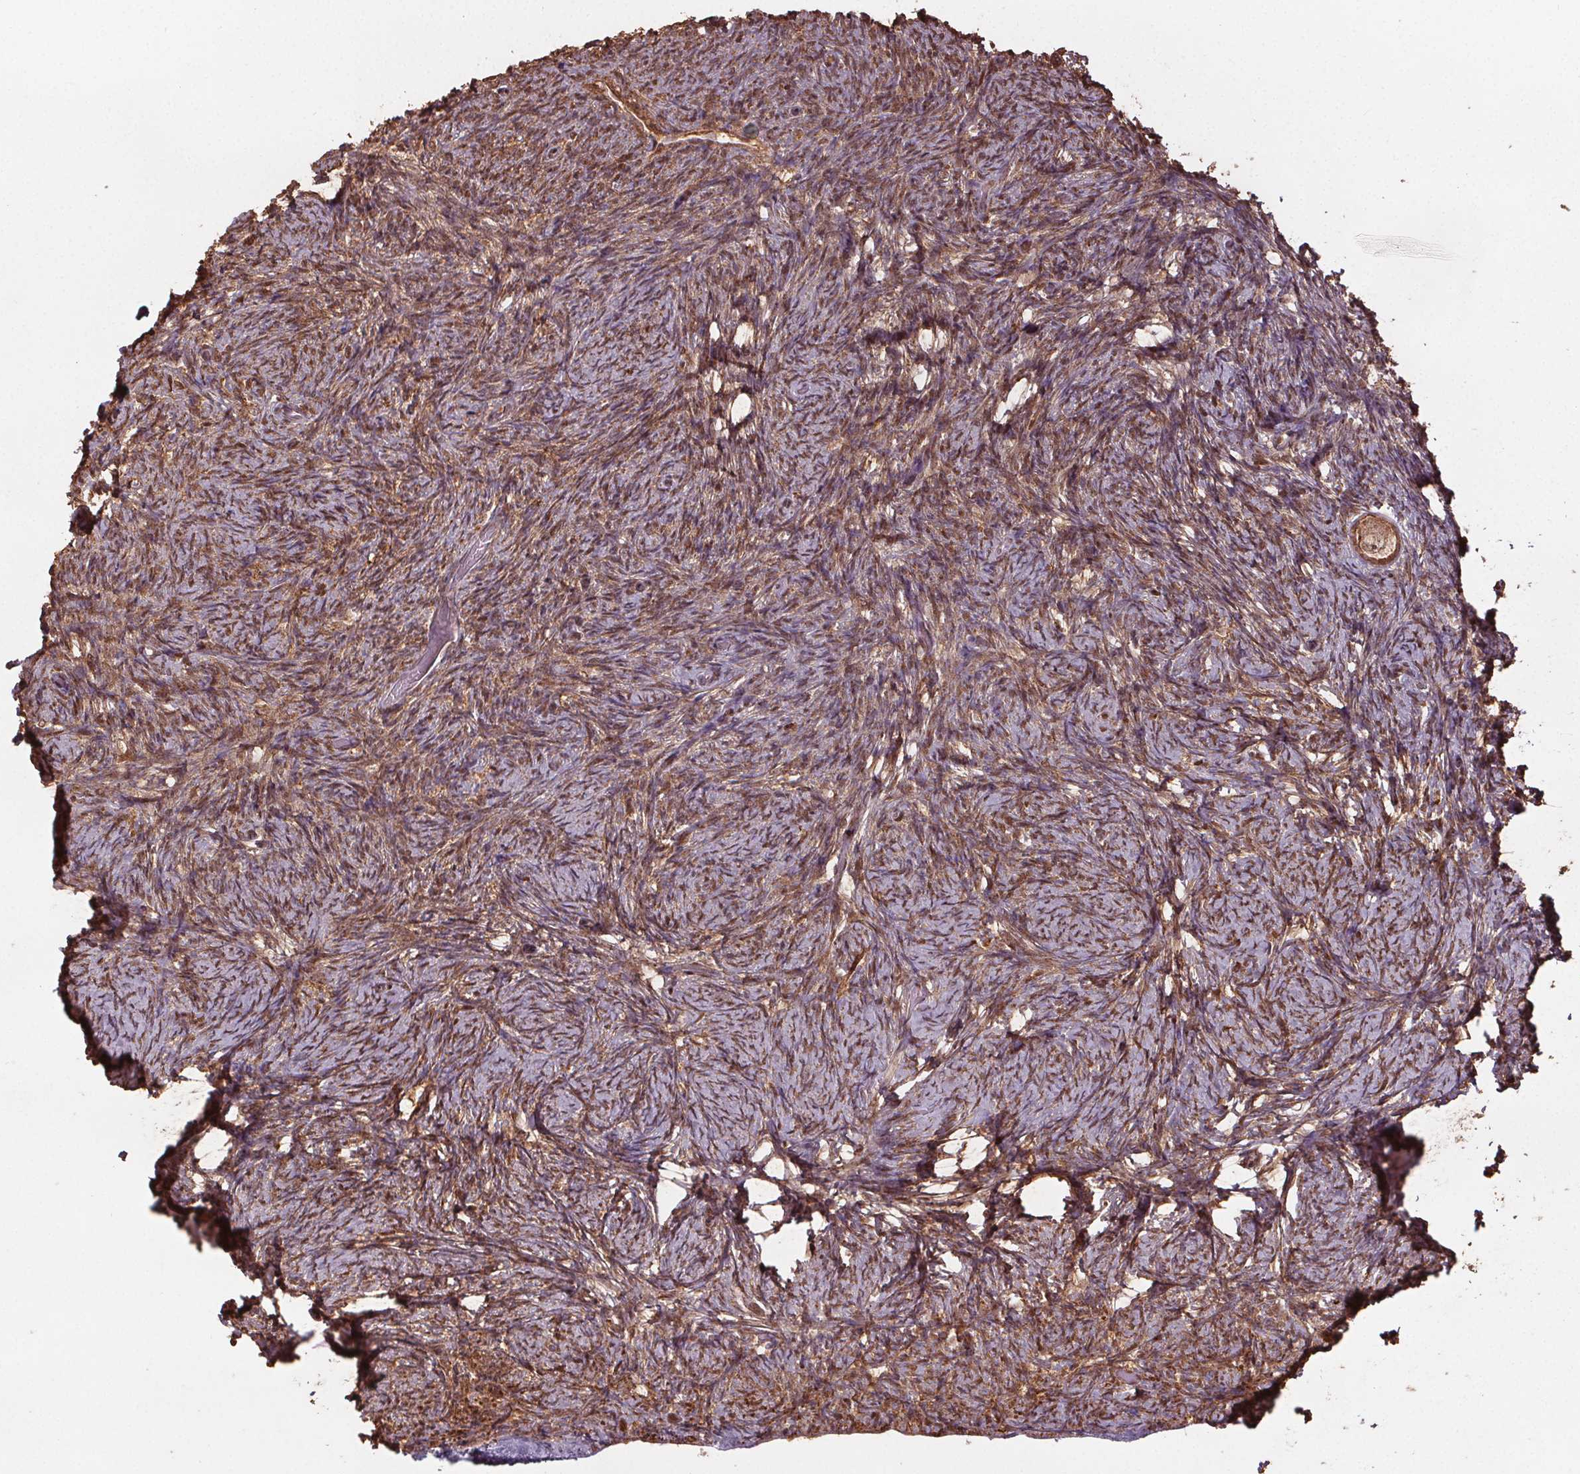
{"staining": {"intensity": "moderate", "quantity": "25%-75%", "location": "cytoplasmic/membranous,nuclear"}, "tissue": "ovary", "cell_type": "Ovarian stroma cells", "image_type": "normal", "snomed": [{"axis": "morphology", "description": "Normal tissue, NOS"}, {"axis": "topography", "description": "Ovary"}], "caption": "Protein analysis of benign ovary reveals moderate cytoplasmic/membranous,nuclear expression in about 25%-75% of ovarian stroma cells. (DAB (3,3'-diaminobenzidine) IHC, brown staining for protein, blue staining for nuclei).", "gene": "ENO1", "patient": {"sex": "female", "age": 34}}